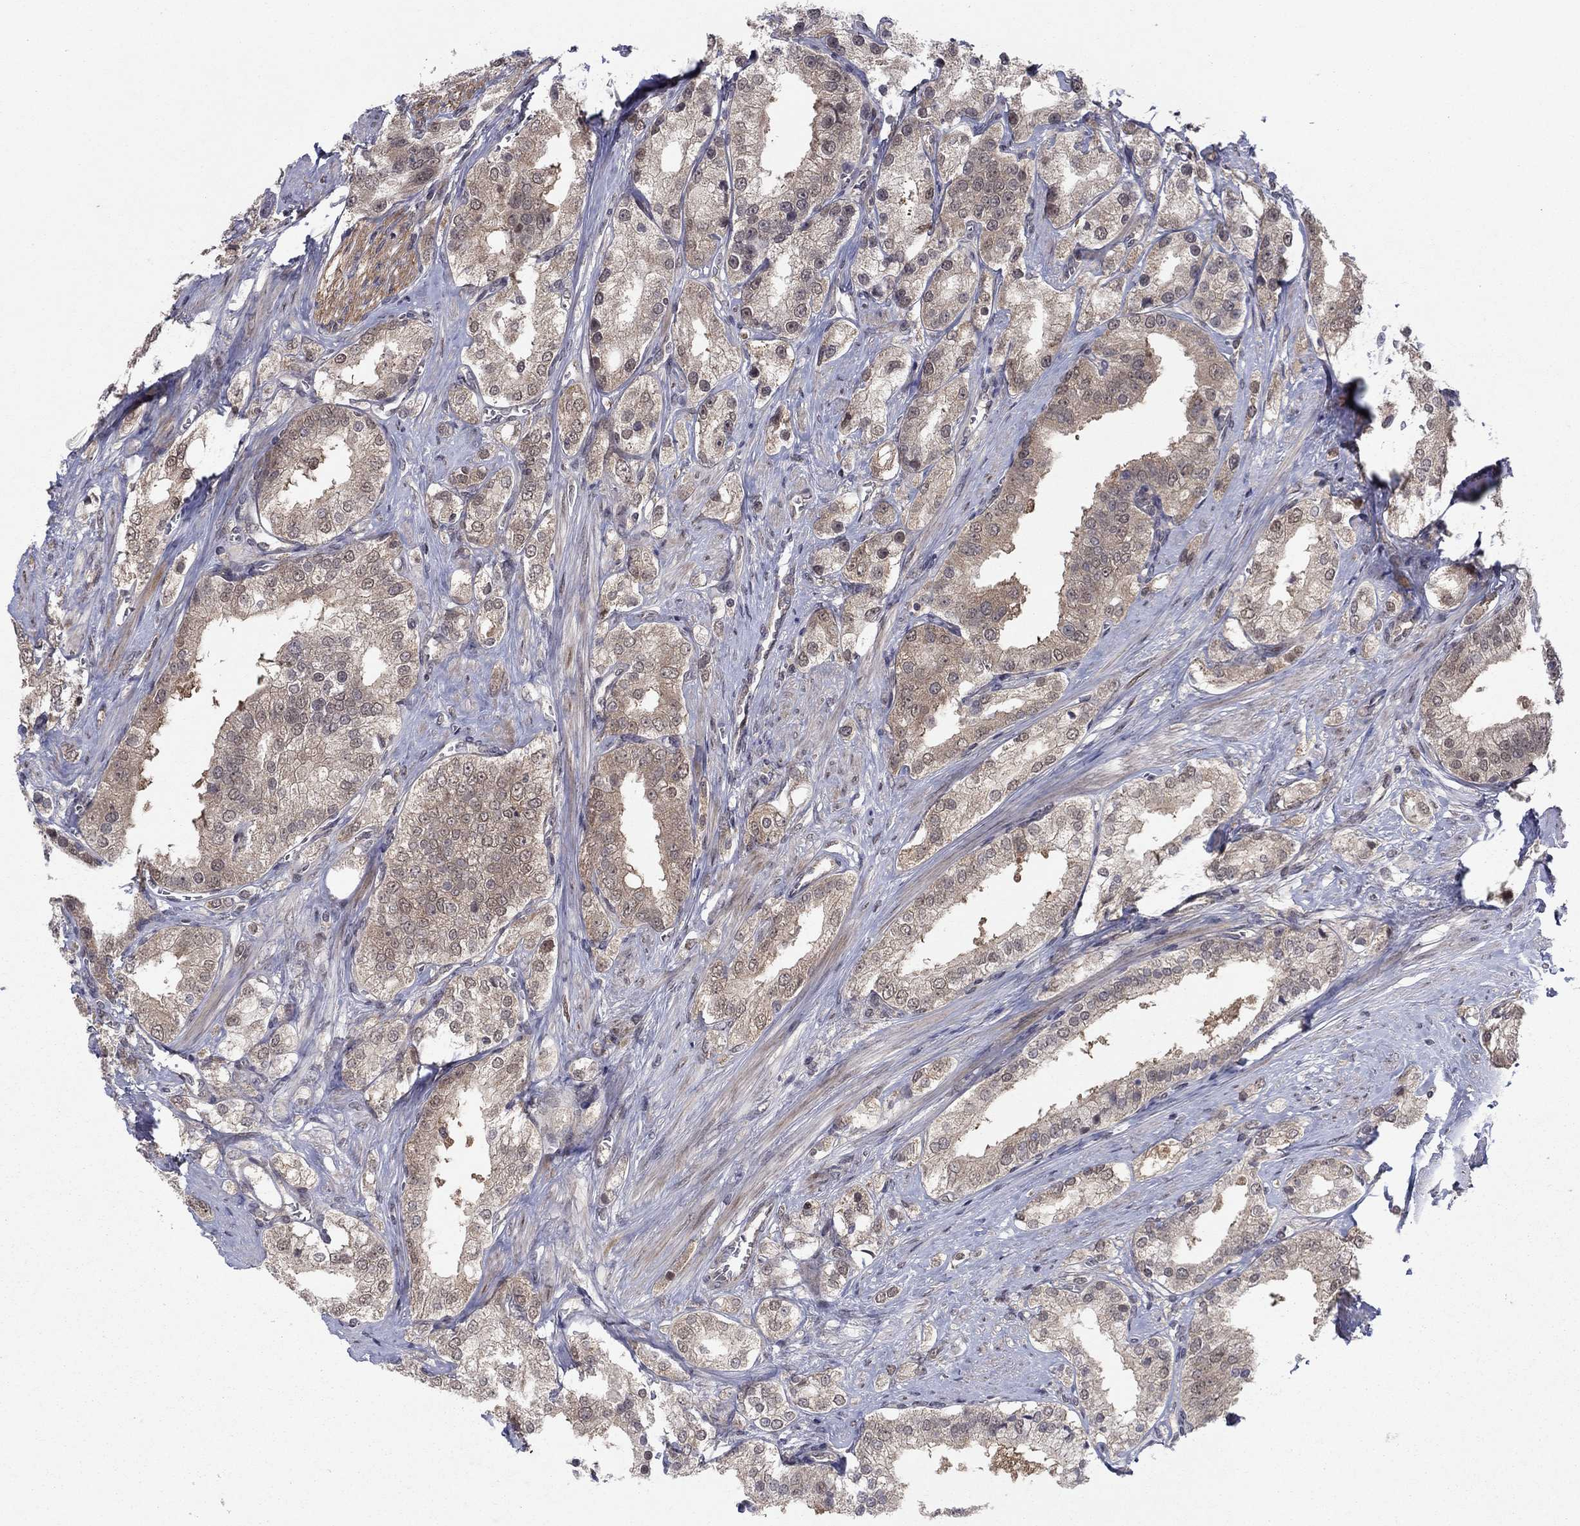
{"staining": {"intensity": "weak", "quantity": "25%-75%", "location": "cytoplasmic/membranous"}, "tissue": "prostate cancer", "cell_type": "Tumor cells", "image_type": "cancer", "snomed": [{"axis": "morphology", "description": "Adenocarcinoma, NOS"}, {"axis": "topography", "description": "Prostate and seminal vesicle, NOS"}, {"axis": "topography", "description": "Prostate"}], "caption": "Brown immunohistochemical staining in adenocarcinoma (prostate) exhibits weak cytoplasmic/membranous positivity in approximately 25%-75% of tumor cells.", "gene": "PSMC1", "patient": {"sex": "male", "age": 67}}